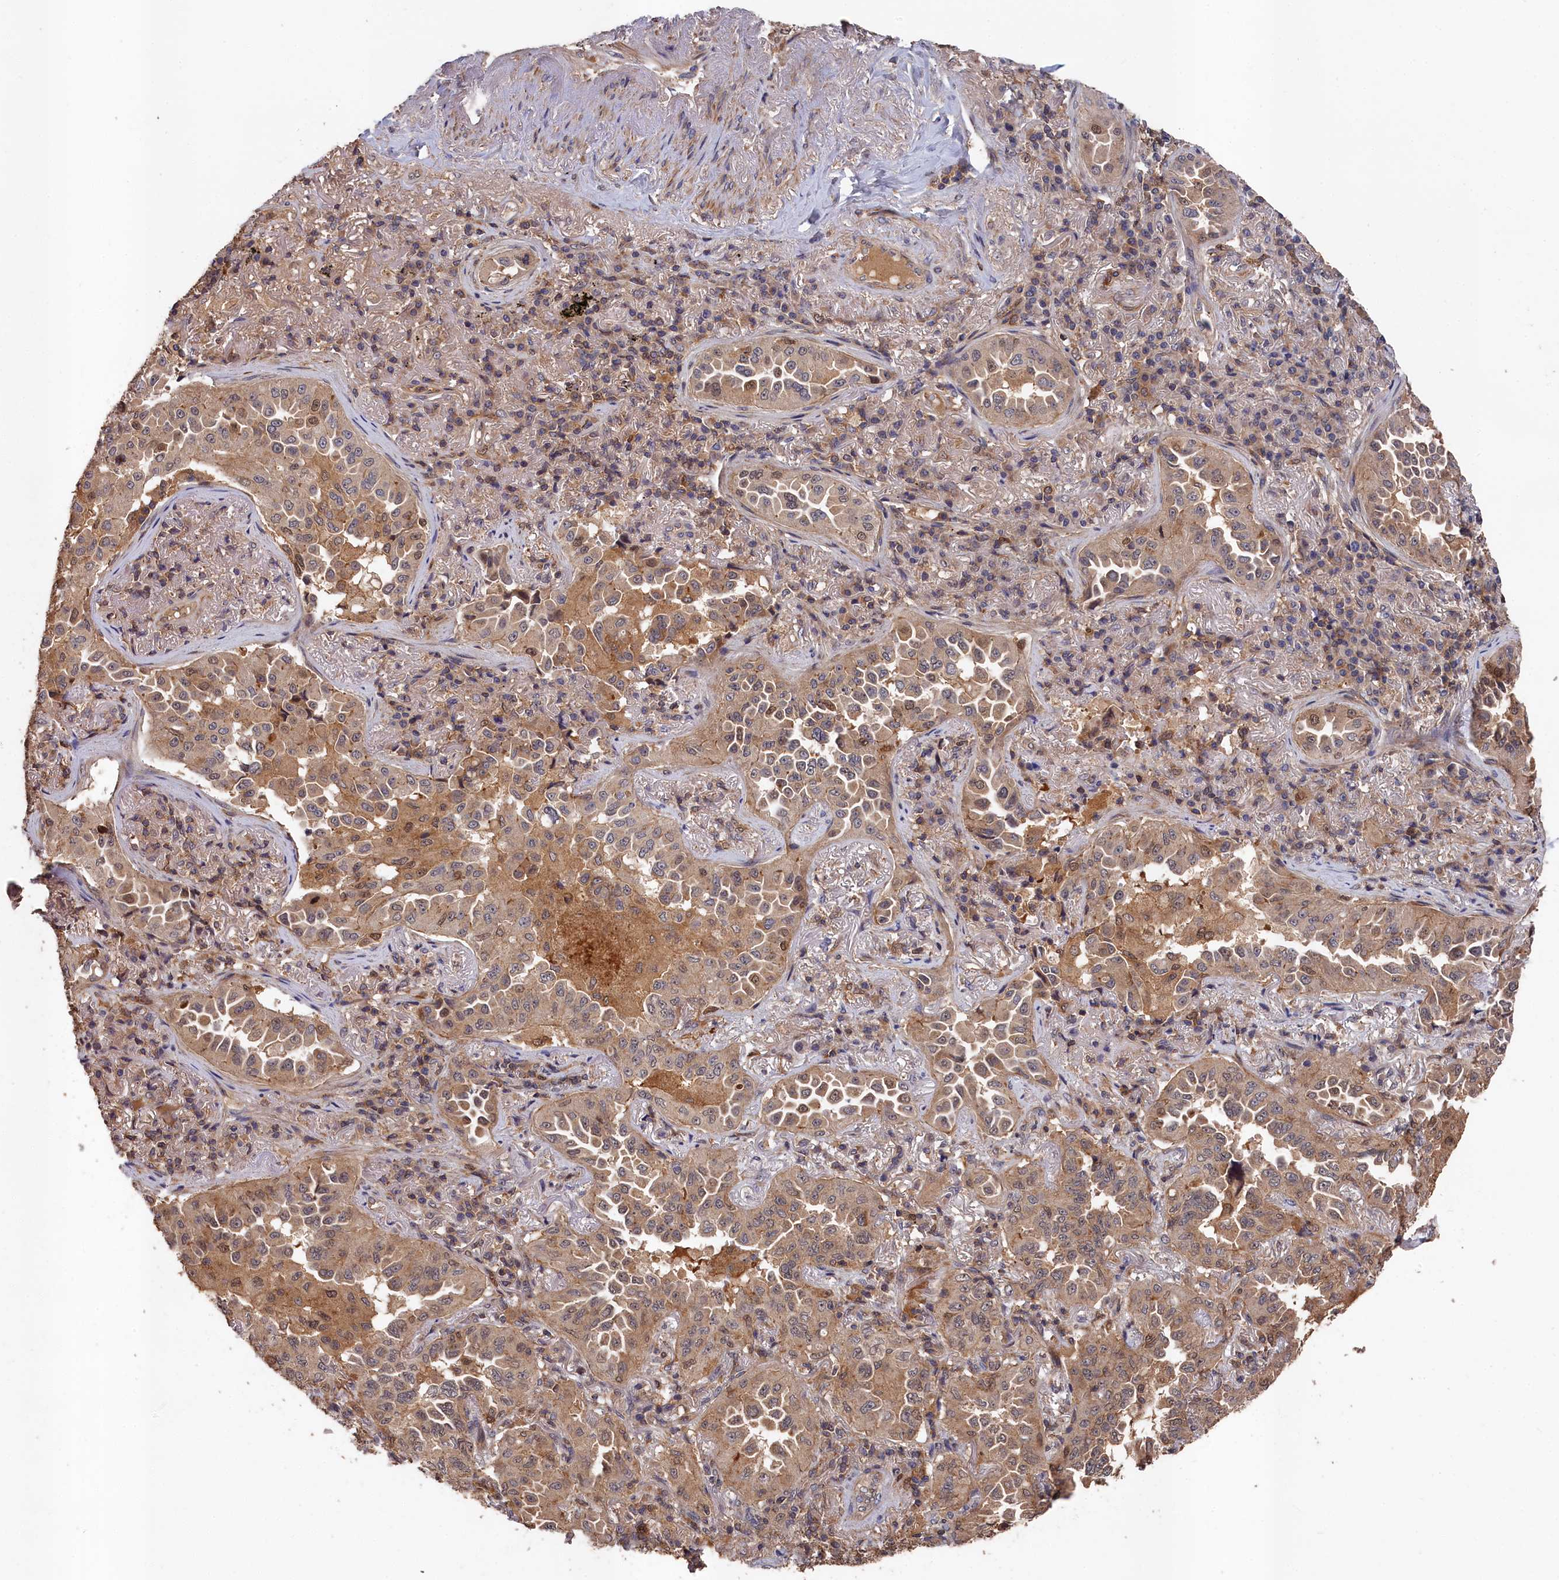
{"staining": {"intensity": "weak", "quantity": ">75%", "location": "cytoplasmic/membranous"}, "tissue": "lung cancer", "cell_type": "Tumor cells", "image_type": "cancer", "snomed": [{"axis": "morphology", "description": "Adenocarcinoma, NOS"}, {"axis": "topography", "description": "Lung"}], "caption": "Brown immunohistochemical staining in human lung cancer shows weak cytoplasmic/membranous positivity in about >75% of tumor cells. The protein is shown in brown color, while the nuclei are stained blue.", "gene": "RMI2", "patient": {"sex": "female", "age": 69}}